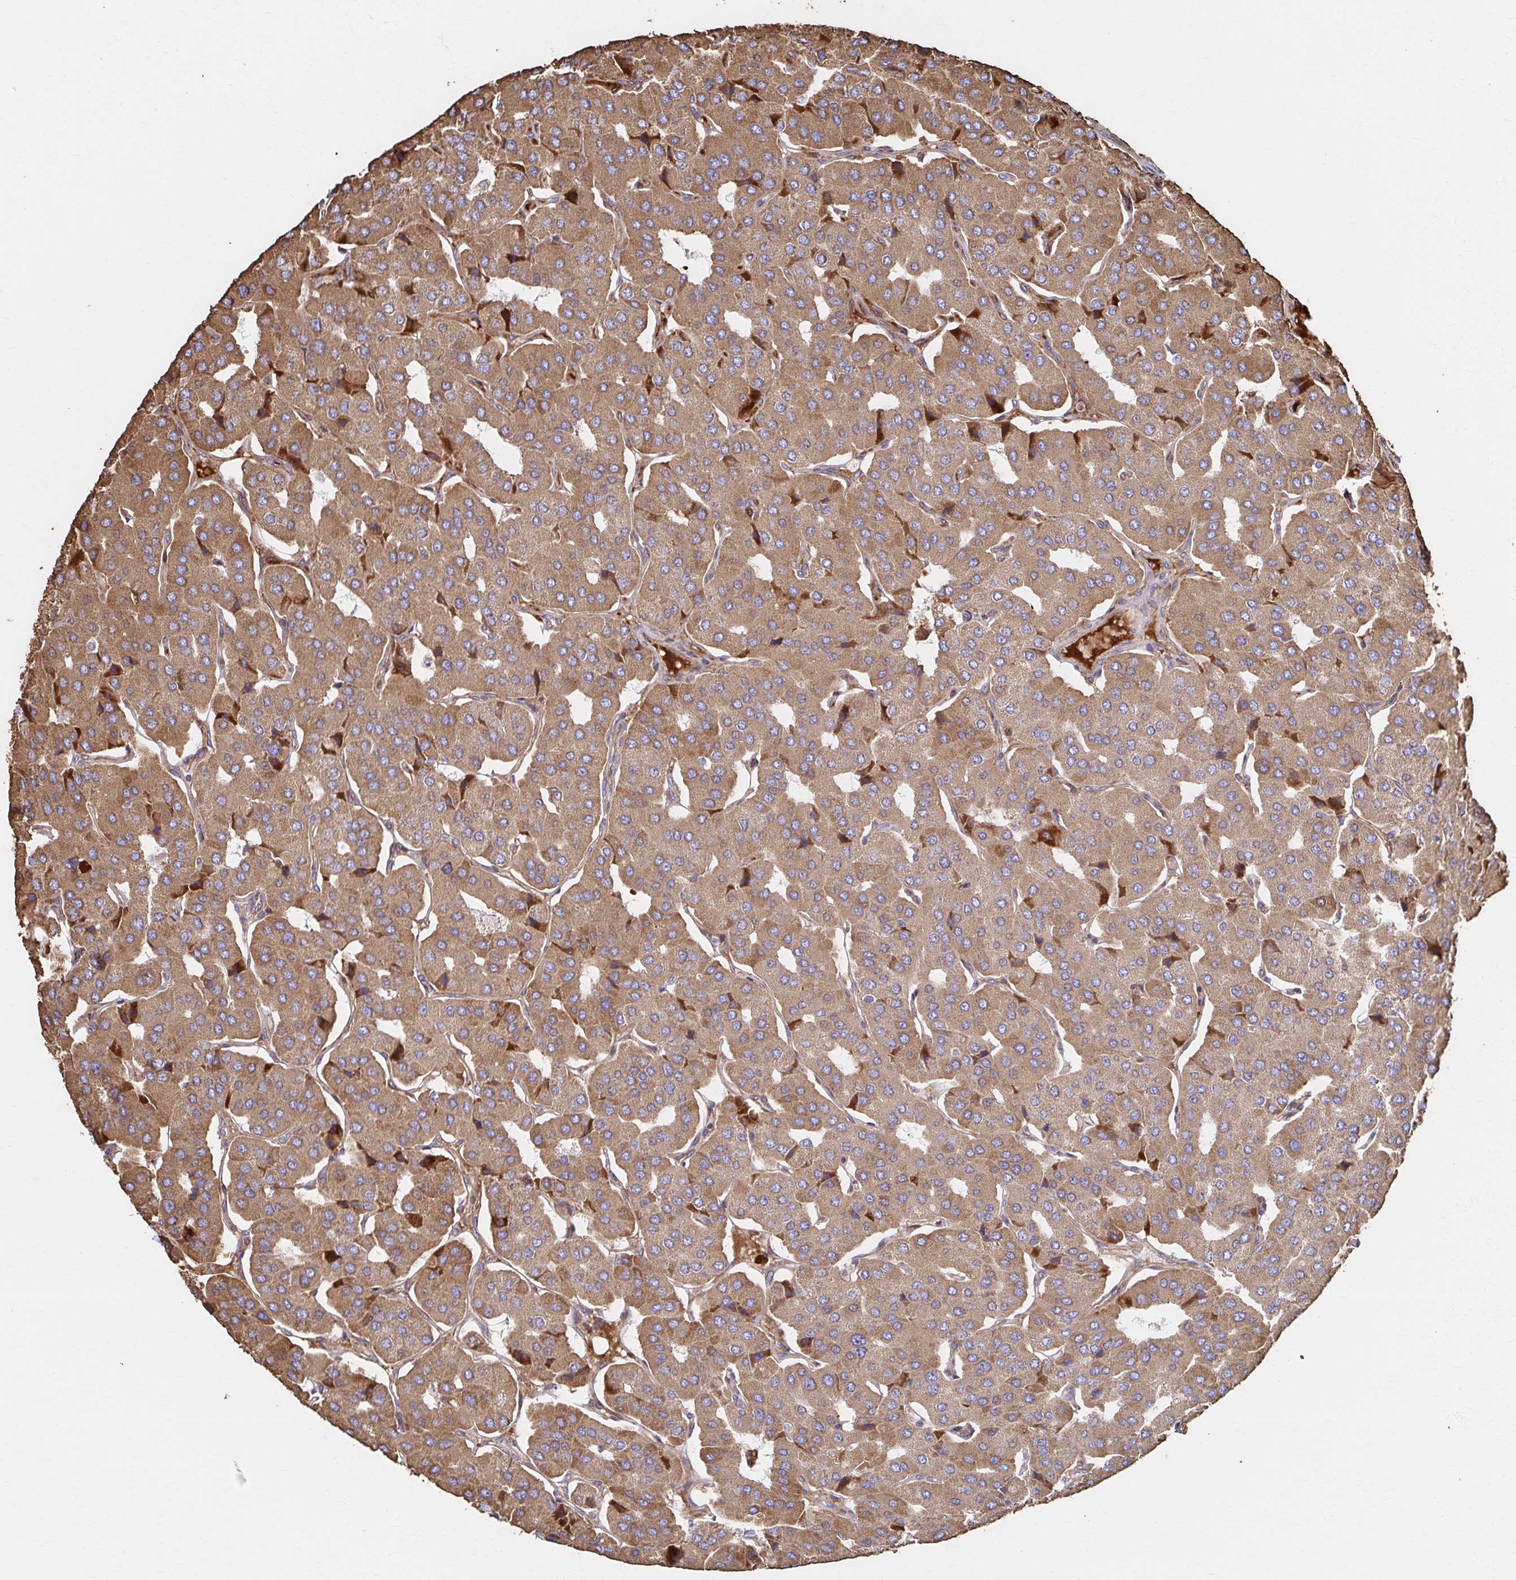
{"staining": {"intensity": "moderate", "quantity": ">75%", "location": "cytoplasmic/membranous"}, "tissue": "parathyroid gland", "cell_type": "Glandular cells", "image_type": "normal", "snomed": [{"axis": "morphology", "description": "Normal tissue, NOS"}, {"axis": "morphology", "description": "Adenoma, NOS"}, {"axis": "topography", "description": "Parathyroid gland"}], "caption": "Protein expression analysis of normal parathyroid gland demonstrates moderate cytoplasmic/membranous positivity in approximately >75% of glandular cells.", "gene": "SAT1", "patient": {"sex": "female", "age": 86}}